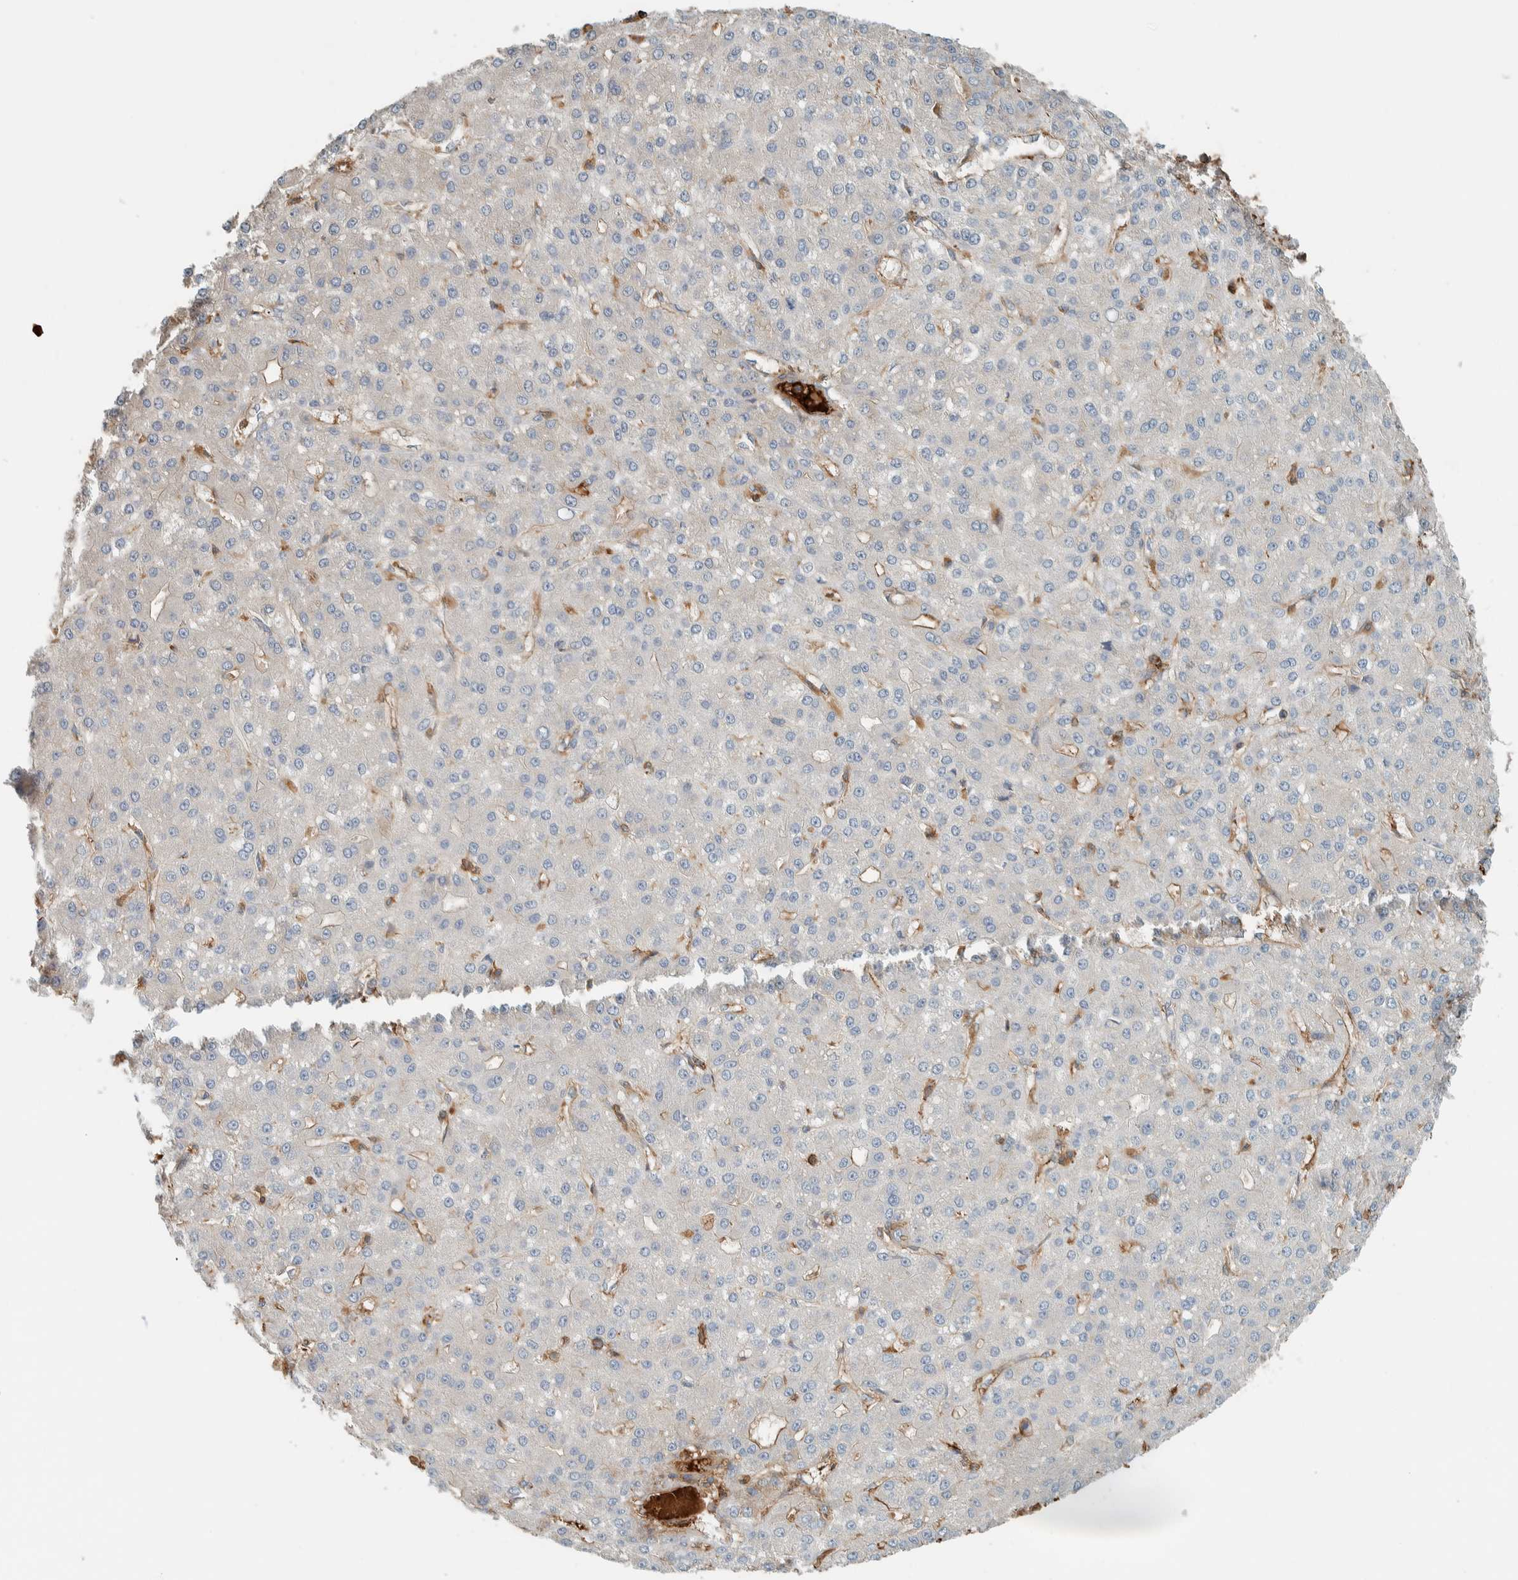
{"staining": {"intensity": "negative", "quantity": "none", "location": "none"}, "tissue": "liver cancer", "cell_type": "Tumor cells", "image_type": "cancer", "snomed": [{"axis": "morphology", "description": "Carcinoma, Hepatocellular, NOS"}, {"axis": "topography", "description": "Liver"}], "caption": "Immunohistochemistry image of human liver cancer stained for a protein (brown), which demonstrates no positivity in tumor cells.", "gene": "CTBP2", "patient": {"sex": "male", "age": 67}}